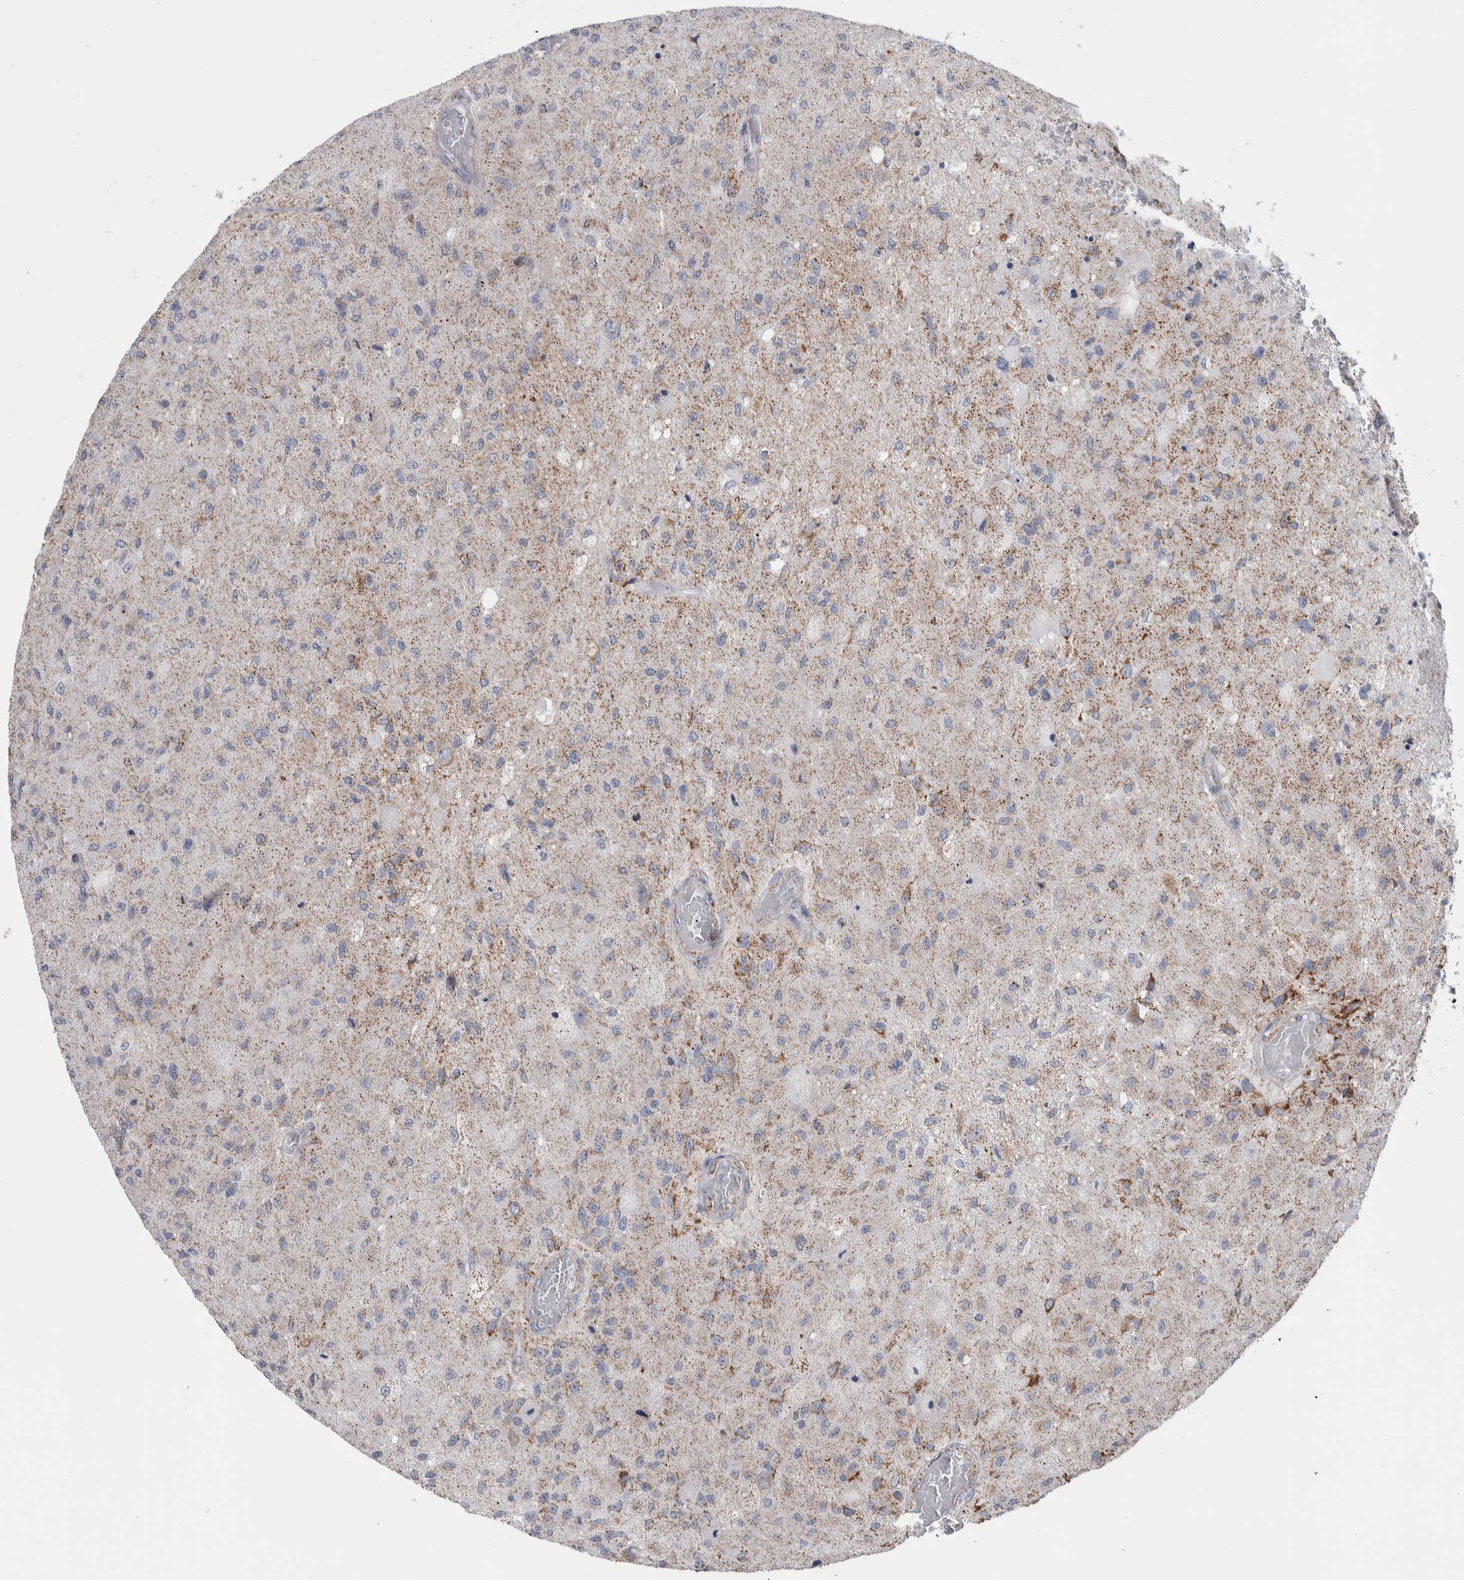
{"staining": {"intensity": "weak", "quantity": "25%-75%", "location": "cytoplasmic/membranous"}, "tissue": "glioma", "cell_type": "Tumor cells", "image_type": "cancer", "snomed": [{"axis": "morphology", "description": "Normal tissue, NOS"}, {"axis": "morphology", "description": "Glioma, malignant, High grade"}, {"axis": "topography", "description": "Cerebral cortex"}], "caption": "A histopathology image of human high-grade glioma (malignant) stained for a protein demonstrates weak cytoplasmic/membranous brown staining in tumor cells.", "gene": "ETFA", "patient": {"sex": "male", "age": 77}}